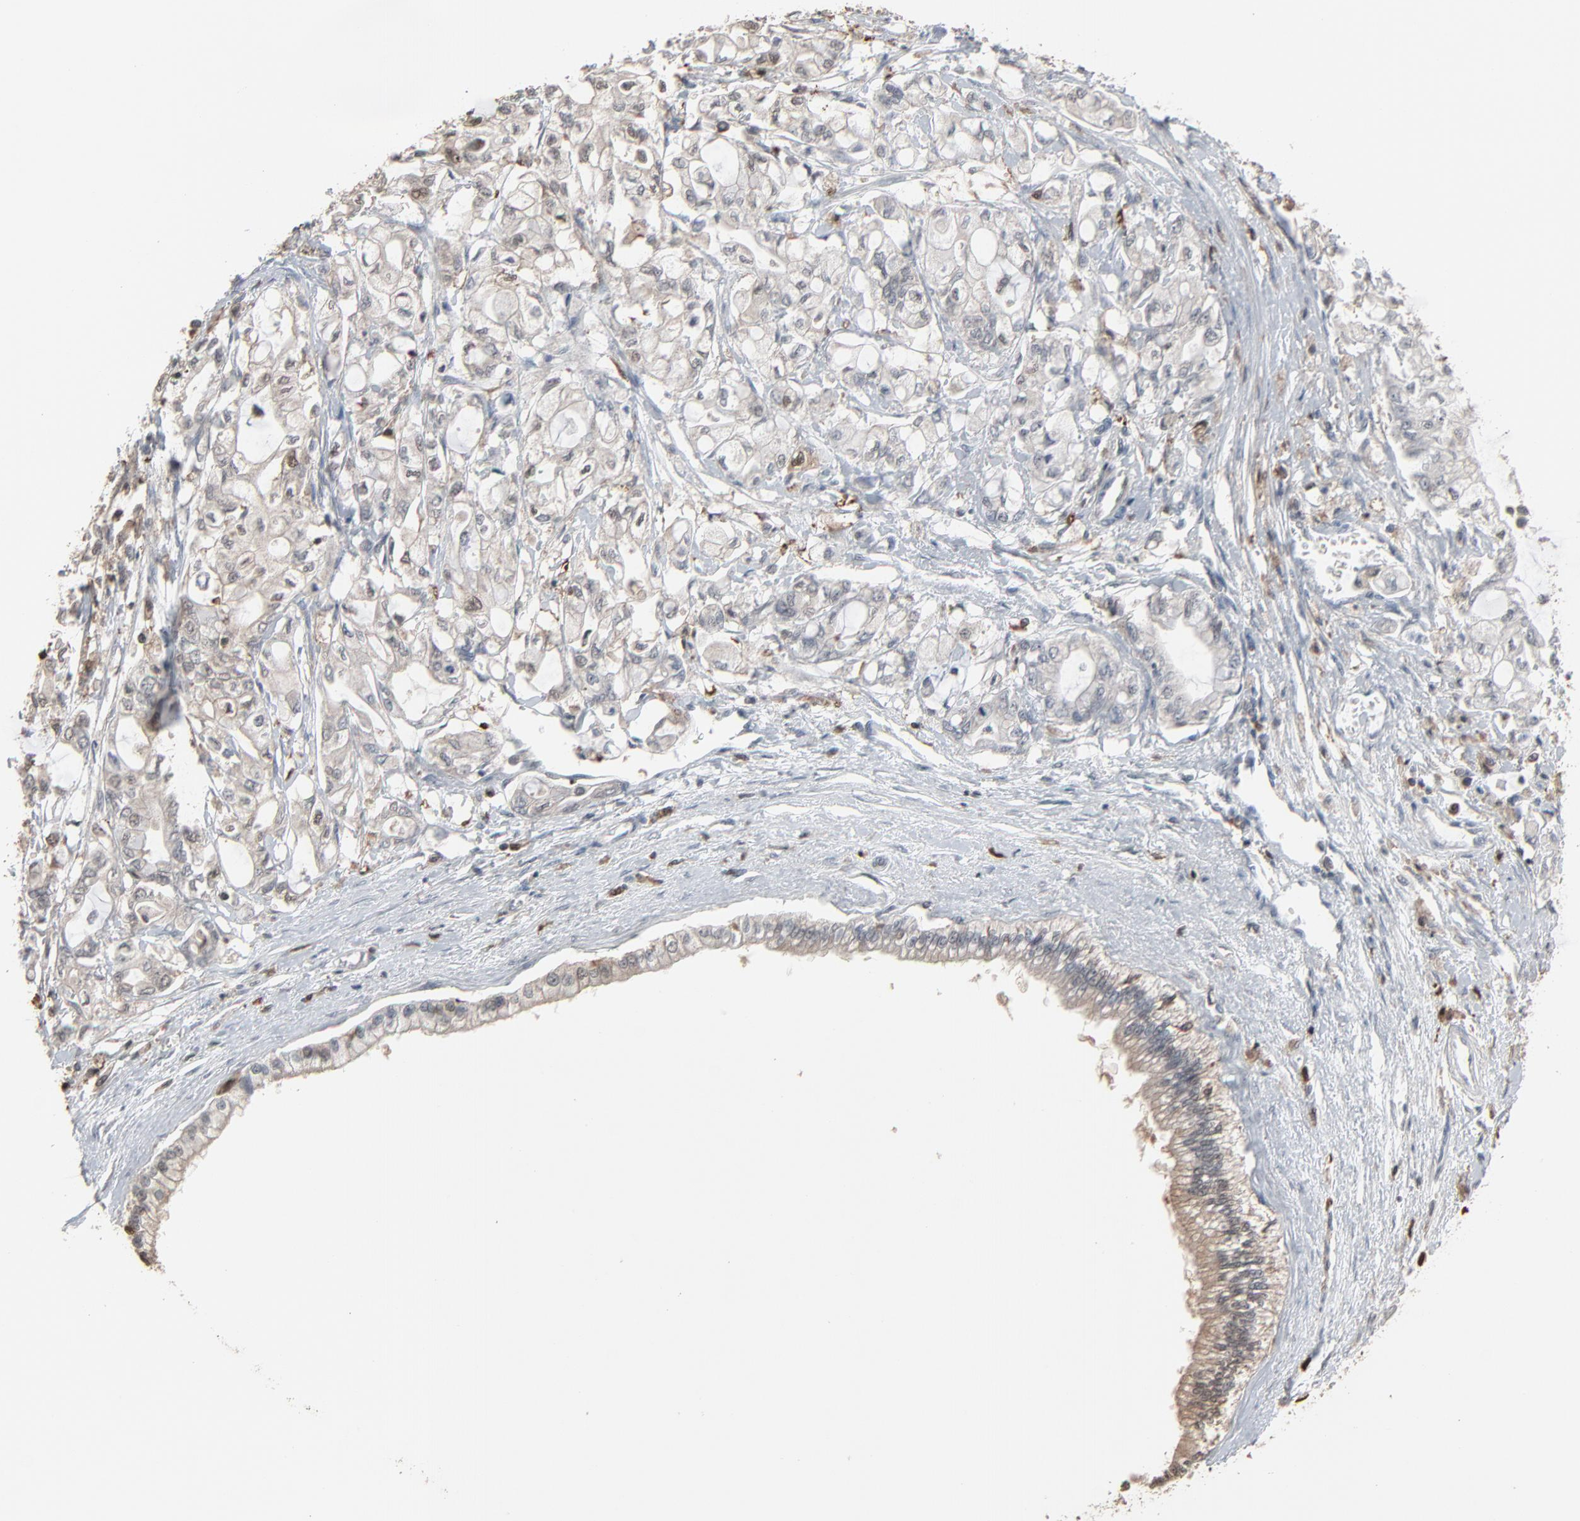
{"staining": {"intensity": "weak", "quantity": "<25%", "location": "cytoplasmic/membranous"}, "tissue": "pancreatic cancer", "cell_type": "Tumor cells", "image_type": "cancer", "snomed": [{"axis": "morphology", "description": "Adenocarcinoma, NOS"}, {"axis": "topography", "description": "Pancreas"}], "caption": "DAB immunohistochemical staining of pancreatic cancer (adenocarcinoma) reveals no significant positivity in tumor cells. (Immunohistochemistry, brightfield microscopy, high magnification).", "gene": "DOCK8", "patient": {"sex": "male", "age": 79}}